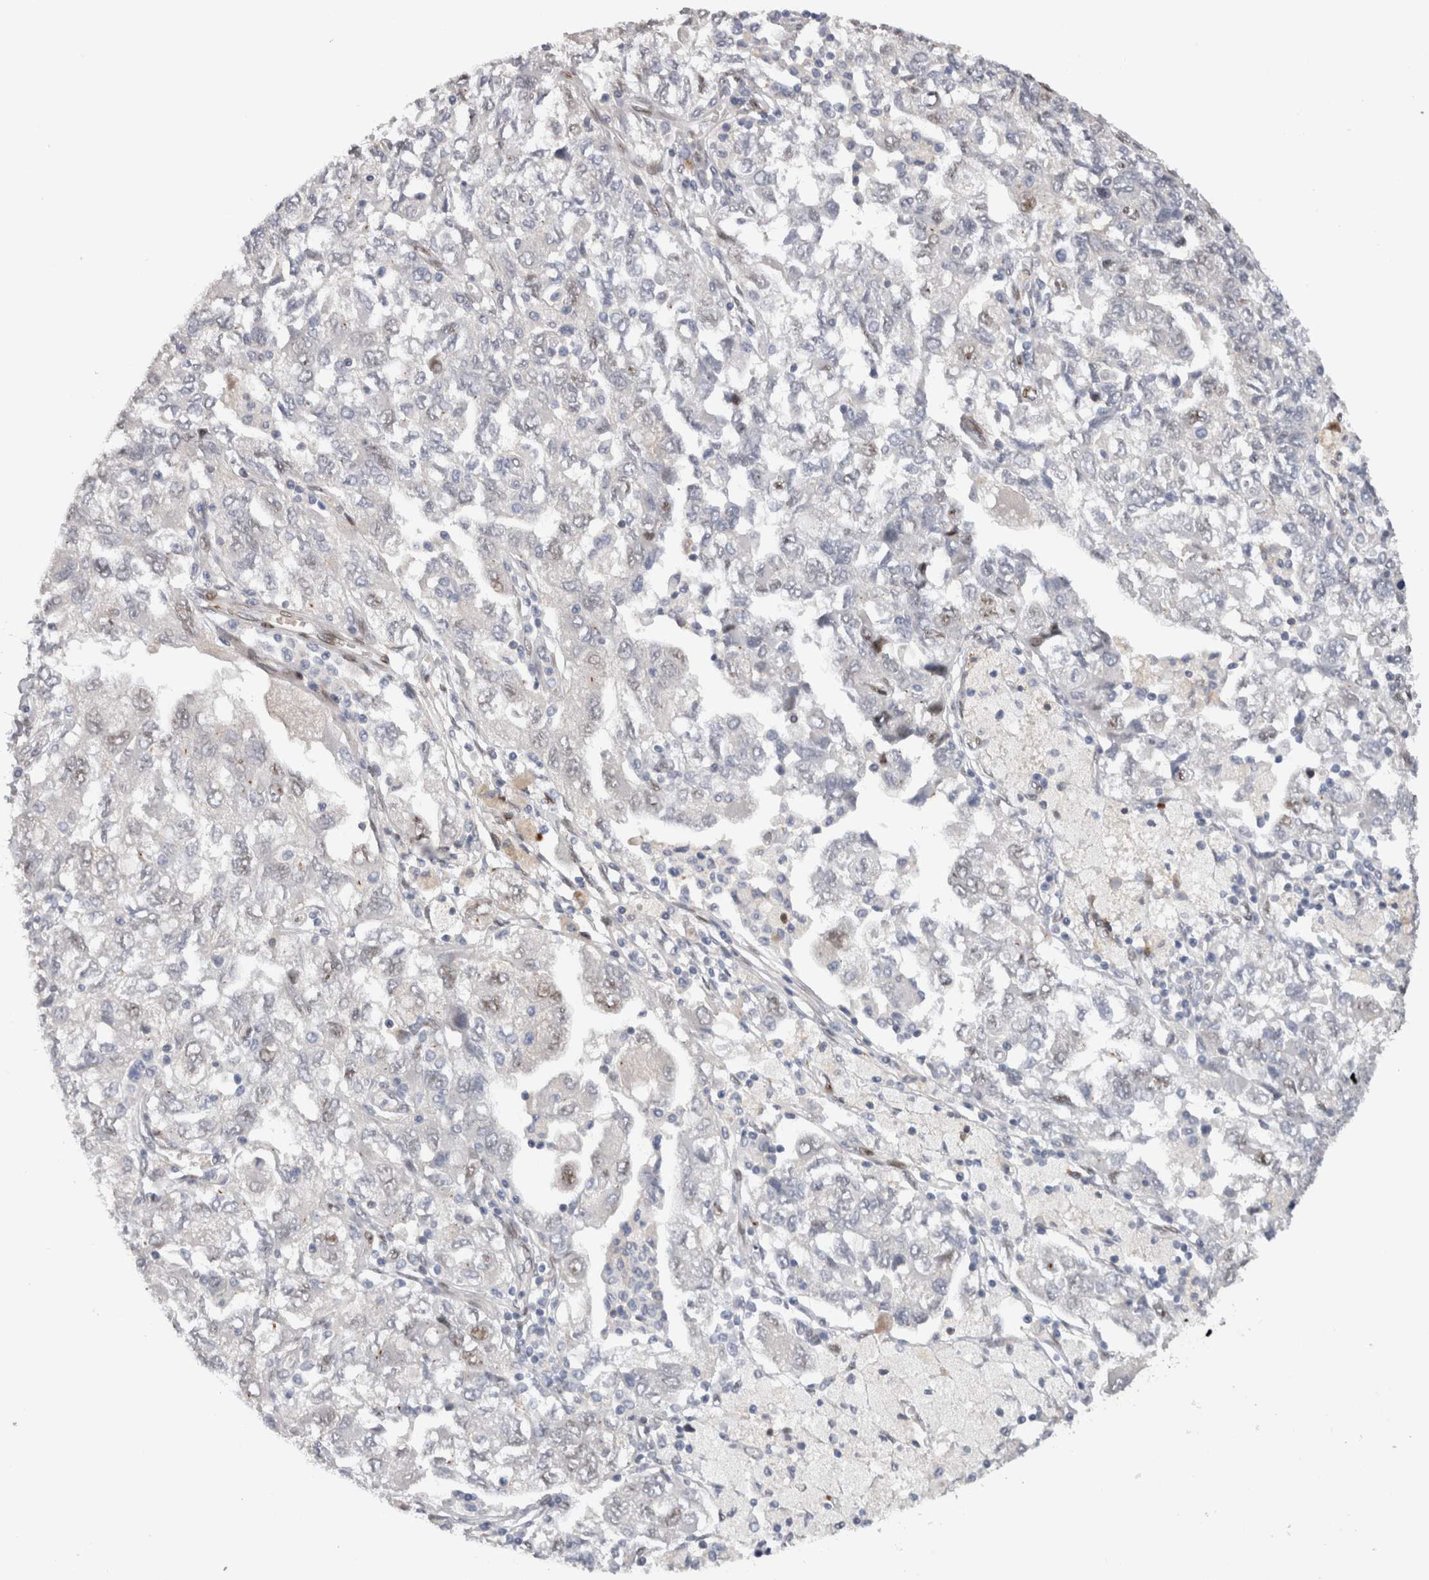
{"staining": {"intensity": "weak", "quantity": "<25%", "location": "nuclear"}, "tissue": "ovarian cancer", "cell_type": "Tumor cells", "image_type": "cancer", "snomed": [{"axis": "morphology", "description": "Carcinoma, NOS"}, {"axis": "morphology", "description": "Cystadenocarcinoma, serous, NOS"}, {"axis": "topography", "description": "Ovary"}], "caption": "Ovarian cancer was stained to show a protein in brown. There is no significant expression in tumor cells.", "gene": "DMTN", "patient": {"sex": "female", "age": 69}}